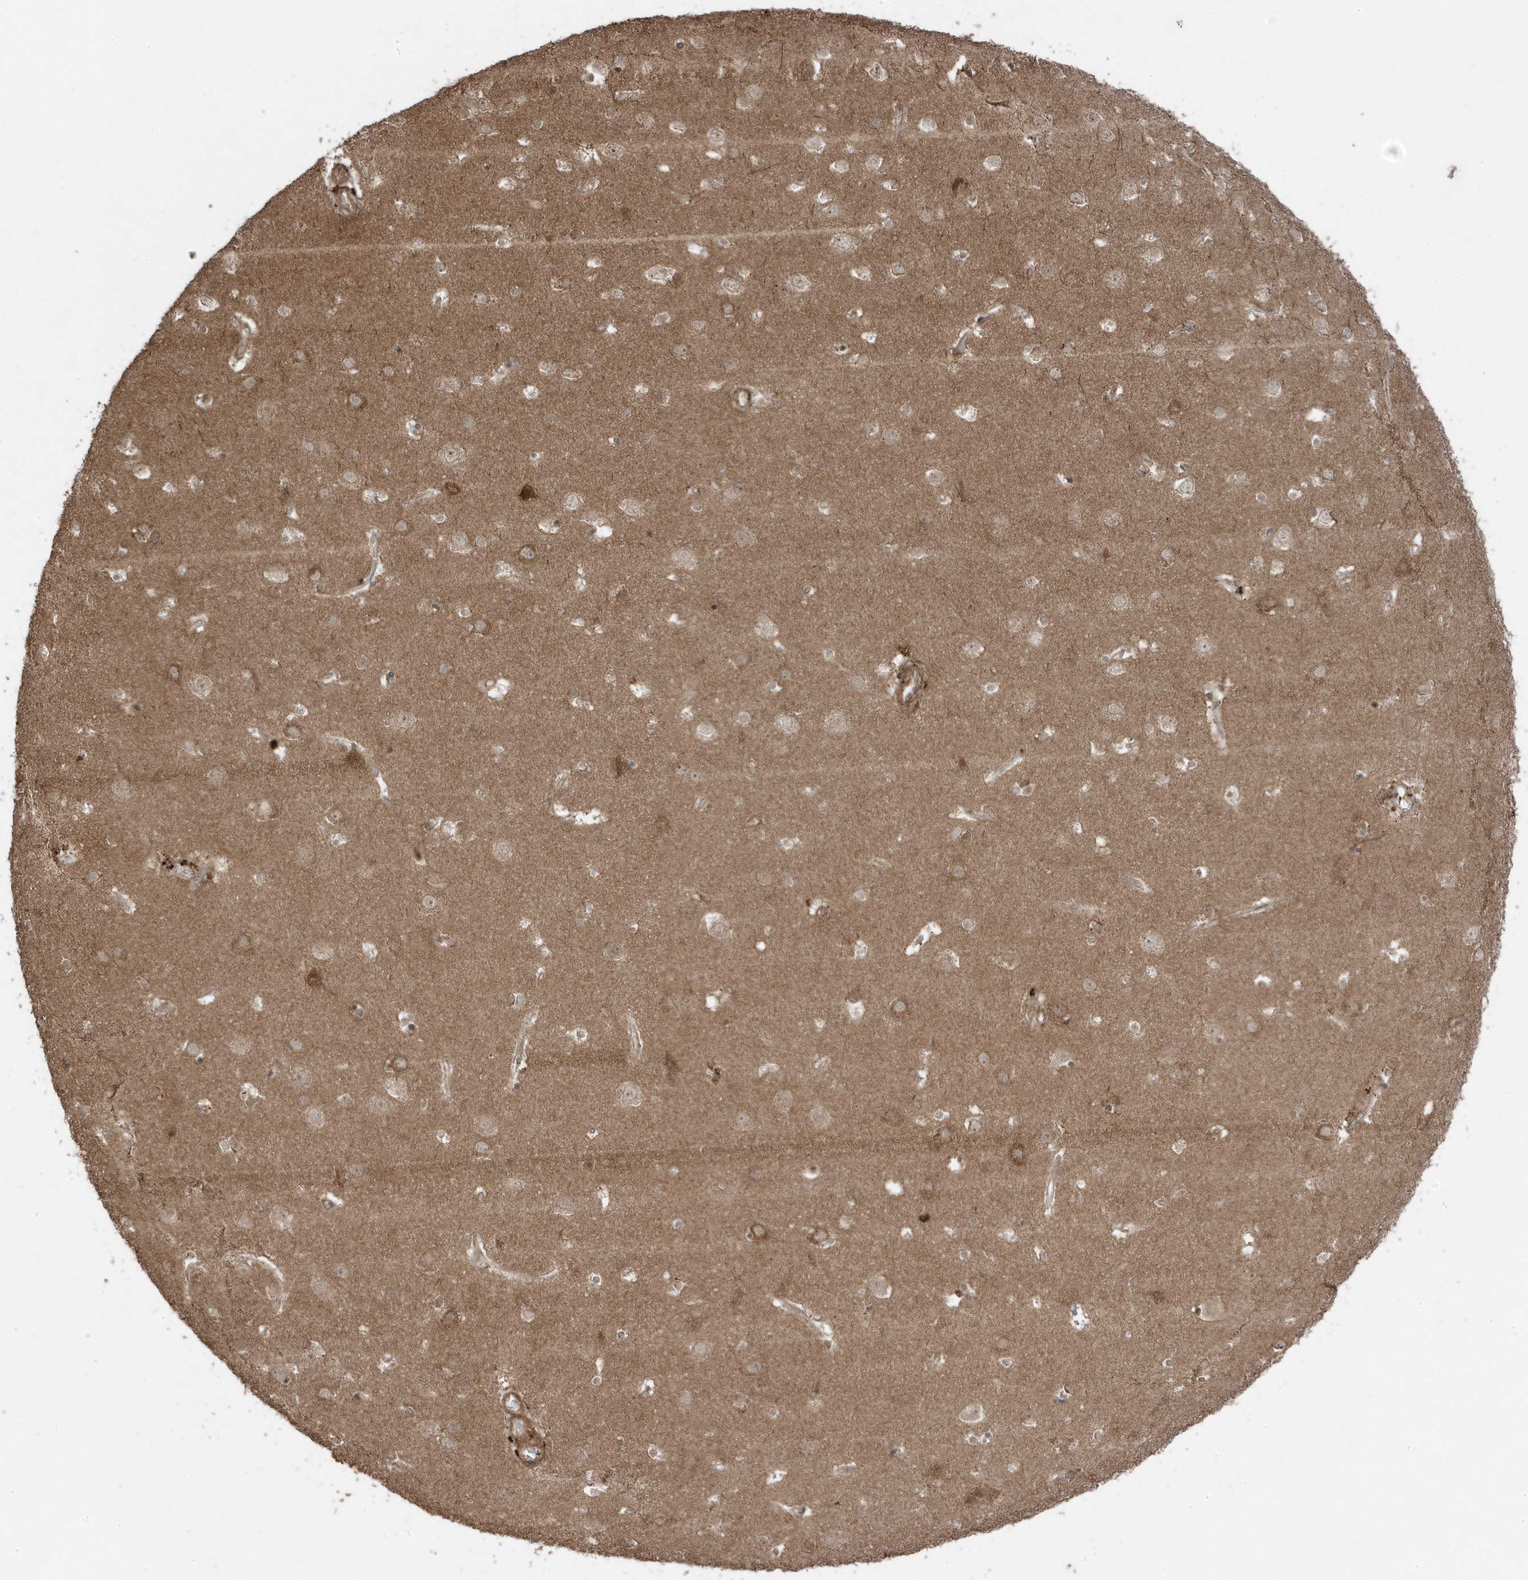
{"staining": {"intensity": "weak", "quantity": ">75%", "location": "cytoplasmic/membranous"}, "tissue": "cerebral cortex", "cell_type": "Endothelial cells", "image_type": "normal", "snomed": [{"axis": "morphology", "description": "Normal tissue, NOS"}, {"axis": "topography", "description": "Cerebral cortex"}], "caption": "IHC of unremarkable human cerebral cortex displays low levels of weak cytoplasmic/membranous positivity in about >75% of endothelial cells. (Stains: DAB in brown, nuclei in blue, Microscopy: brightfield microscopy at high magnification).", "gene": "ASAP1", "patient": {"sex": "male", "age": 54}}